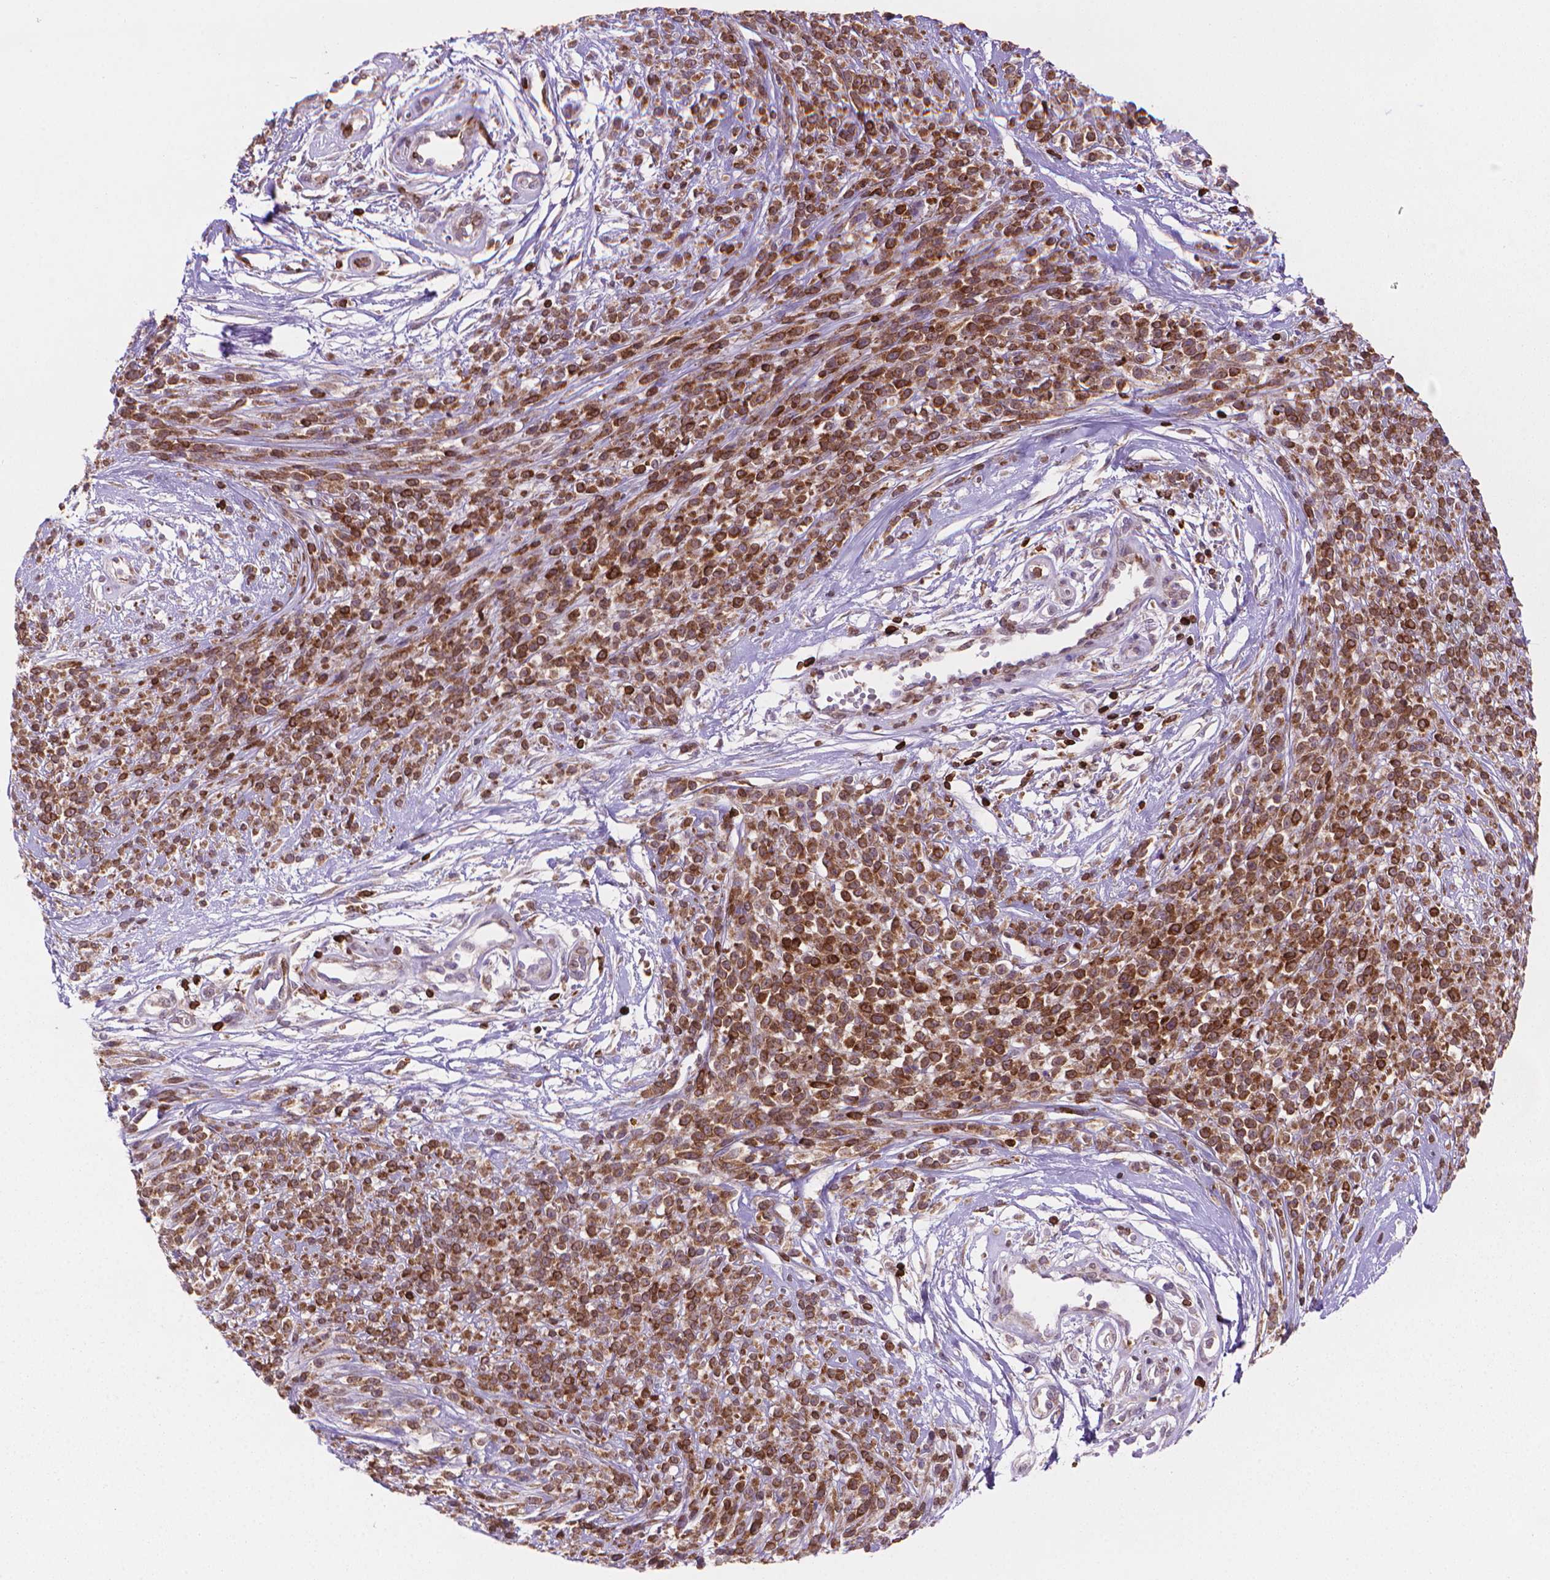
{"staining": {"intensity": "strong", "quantity": ">75%", "location": "cytoplasmic/membranous"}, "tissue": "melanoma", "cell_type": "Tumor cells", "image_type": "cancer", "snomed": [{"axis": "morphology", "description": "Malignant melanoma, NOS"}, {"axis": "topography", "description": "Skin"}, {"axis": "topography", "description": "Skin of trunk"}], "caption": "IHC of human melanoma reveals high levels of strong cytoplasmic/membranous positivity in about >75% of tumor cells.", "gene": "BCL2", "patient": {"sex": "male", "age": 74}}